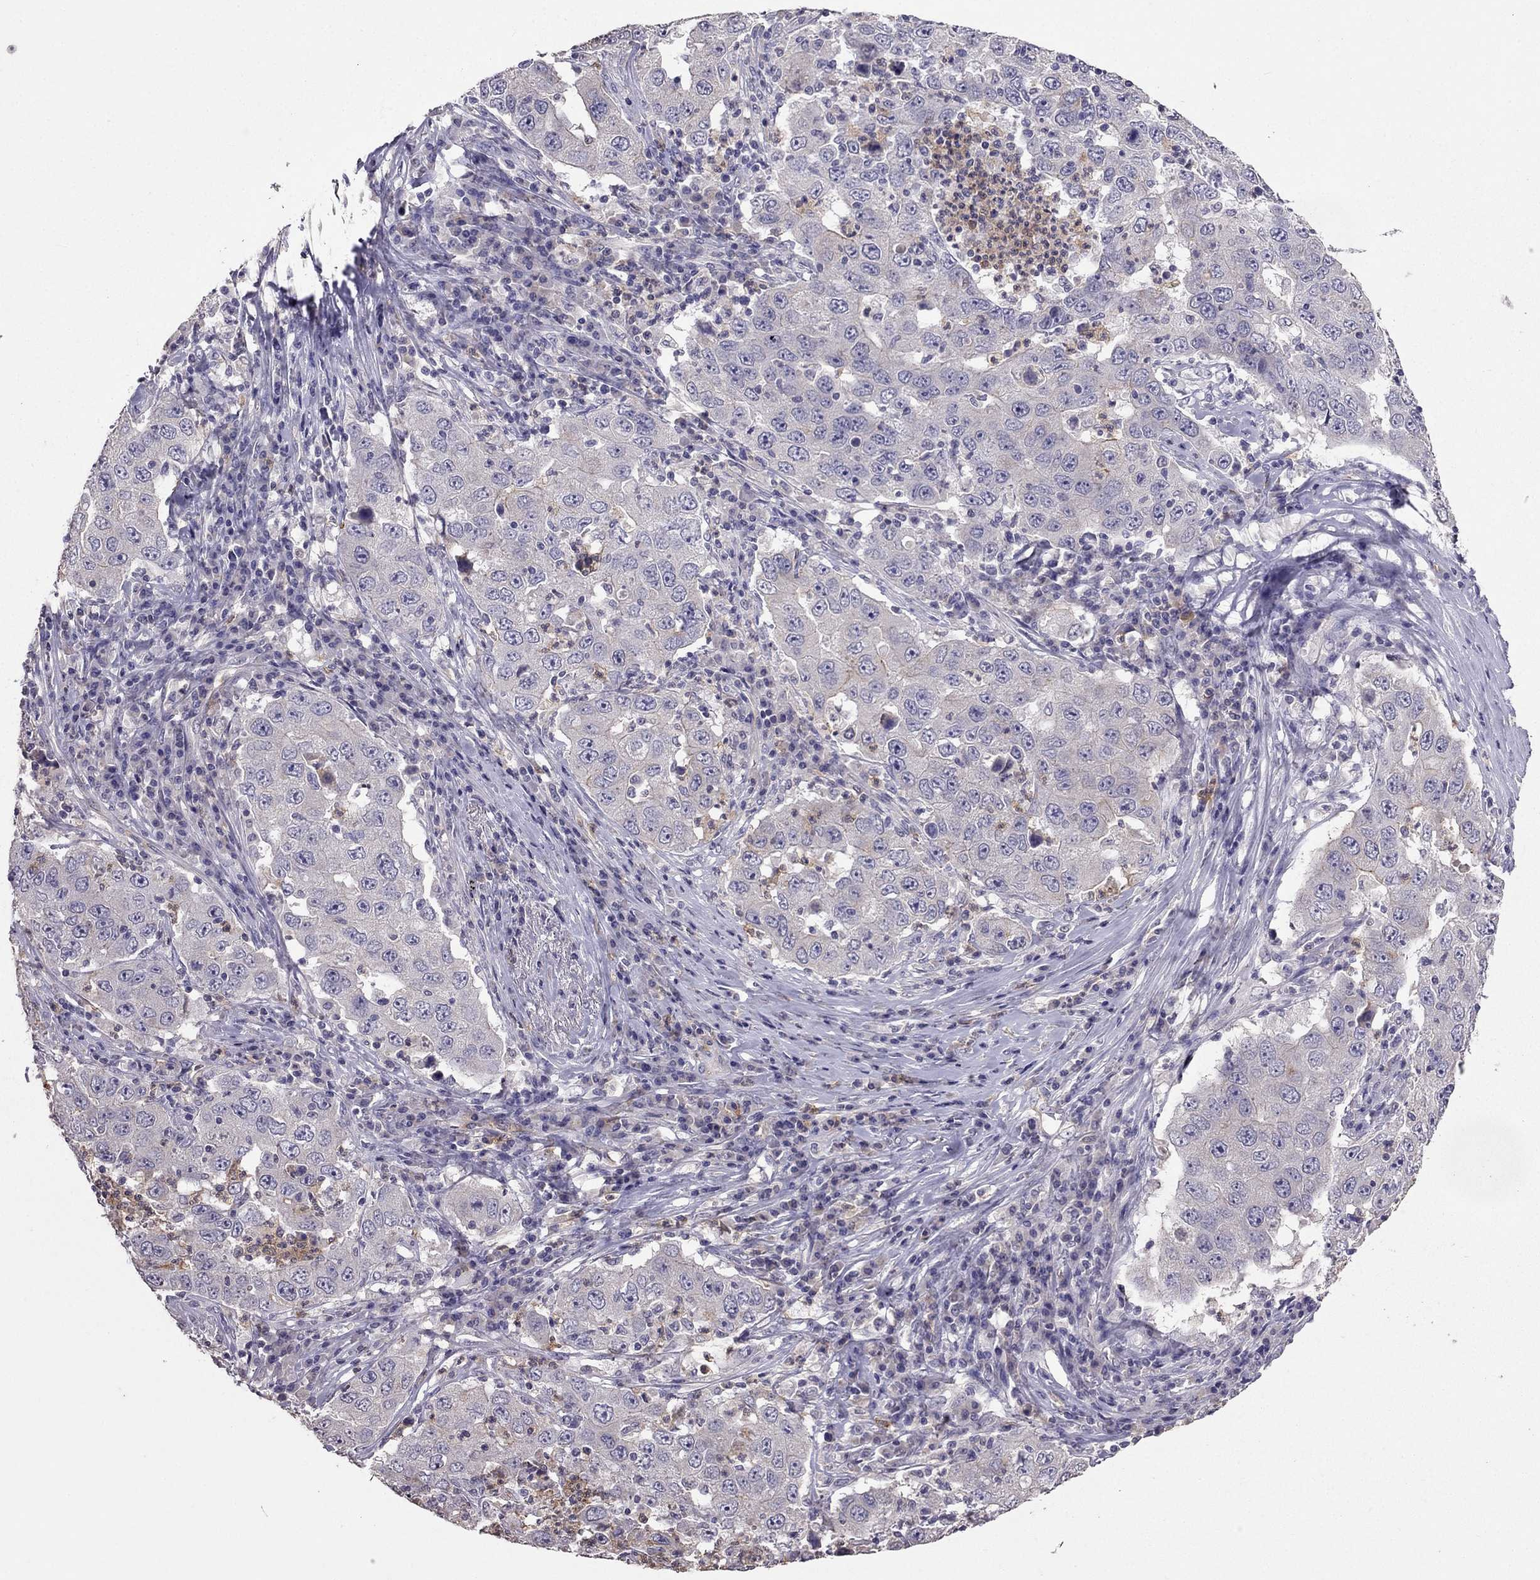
{"staining": {"intensity": "negative", "quantity": "none", "location": "none"}, "tissue": "lung cancer", "cell_type": "Tumor cells", "image_type": "cancer", "snomed": [{"axis": "morphology", "description": "Adenocarcinoma, NOS"}, {"axis": "topography", "description": "Lung"}], "caption": "Immunohistochemistry of lung cancer (adenocarcinoma) reveals no expression in tumor cells.", "gene": "RFLNB", "patient": {"sex": "male", "age": 73}}